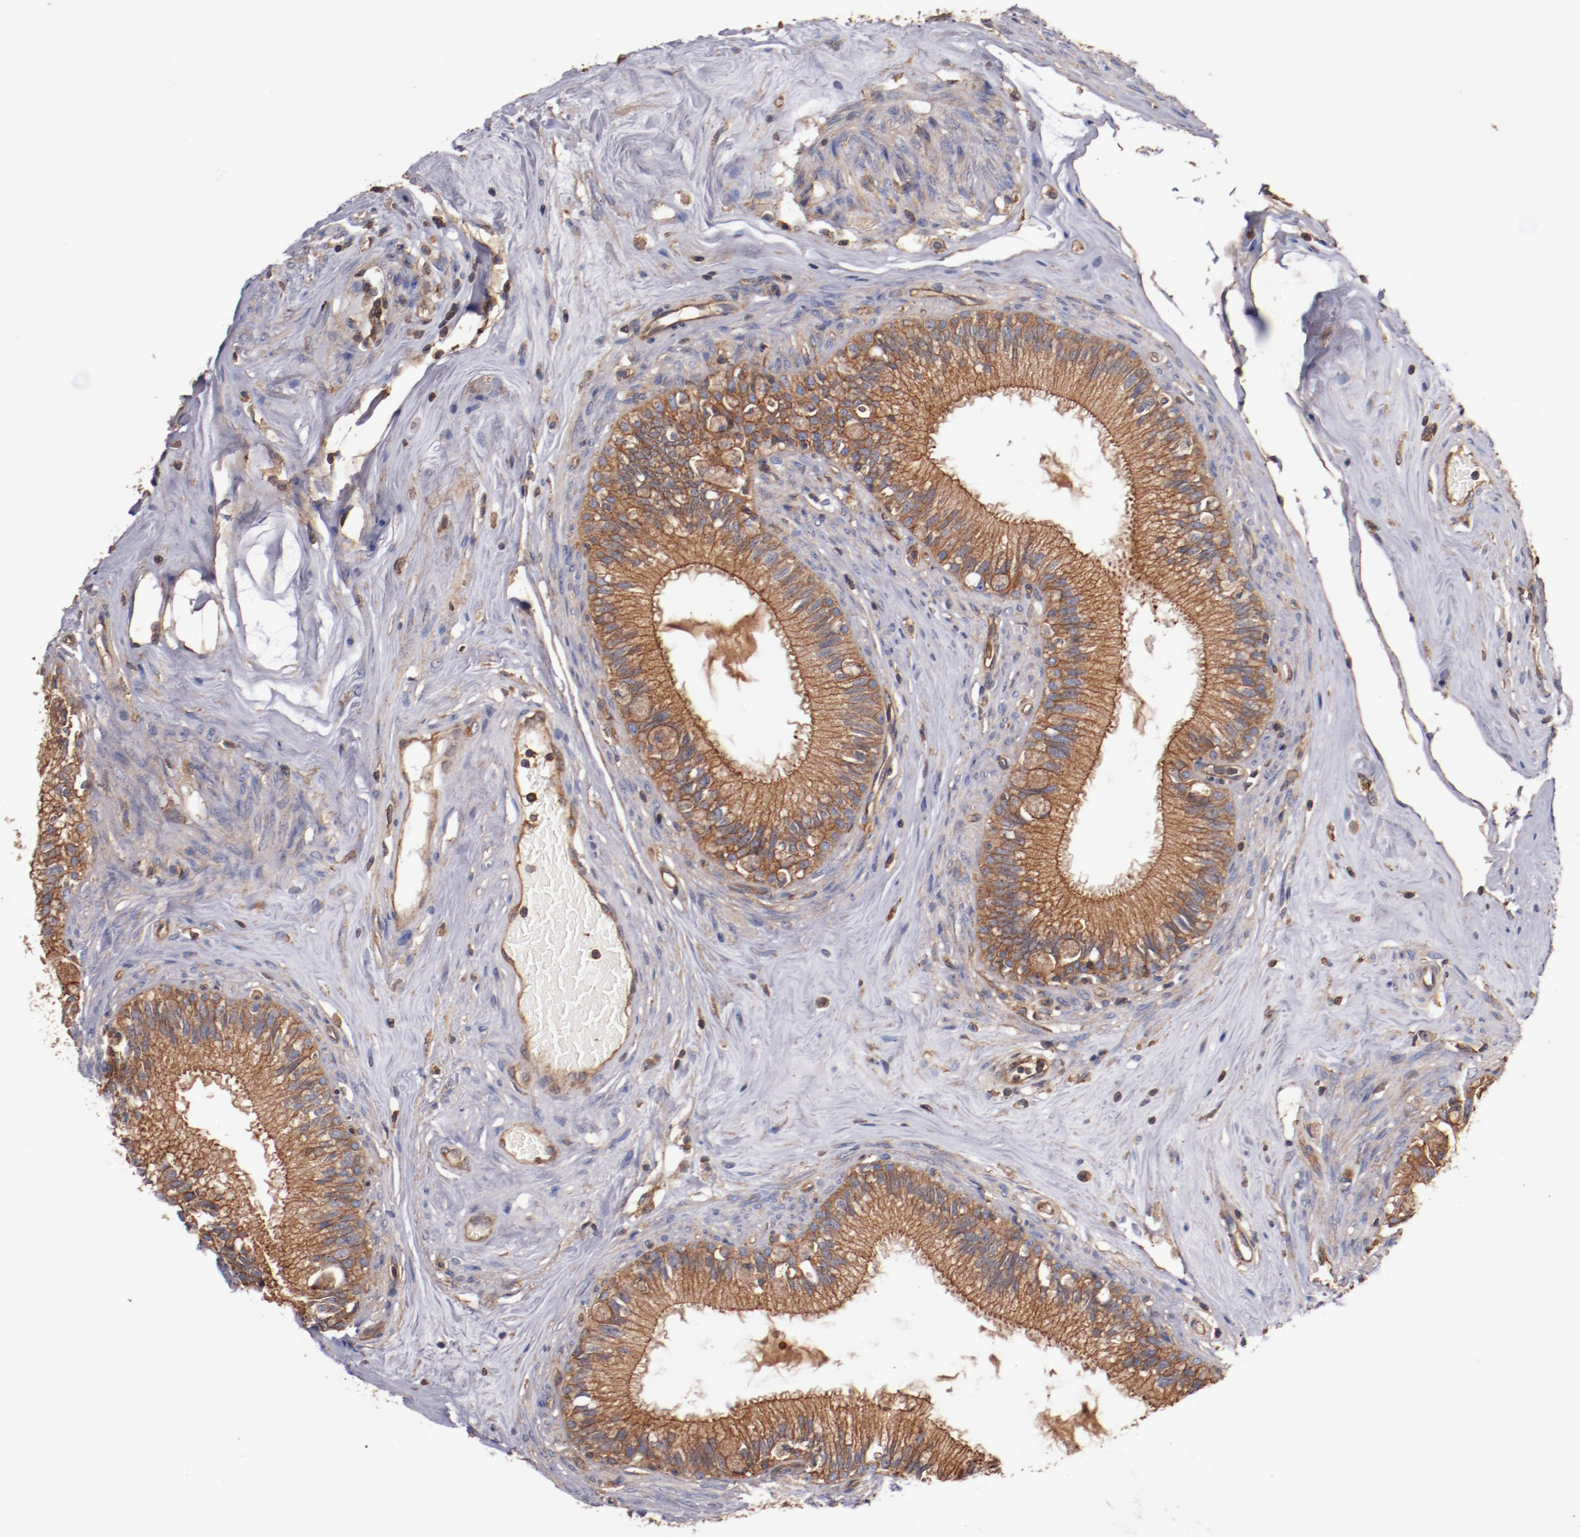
{"staining": {"intensity": "strong", "quantity": ">75%", "location": "cytoplasmic/membranous"}, "tissue": "epididymis", "cell_type": "Glandular cells", "image_type": "normal", "snomed": [{"axis": "morphology", "description": "Normal tissue, NOS"}, {"axis": "morphology", "description": "Inflammation, NOS"}, {"axis": "topography", "description": "Epididymis"}], "caption": "IHC image of benign human epididymis stained for a protein (brown), which reveals high levels of strong cytoplasmic/membranous expression in about >75% of glandular cells.", "gene": "TMOD3", "patient": {"sex": "male", "age": 84}}